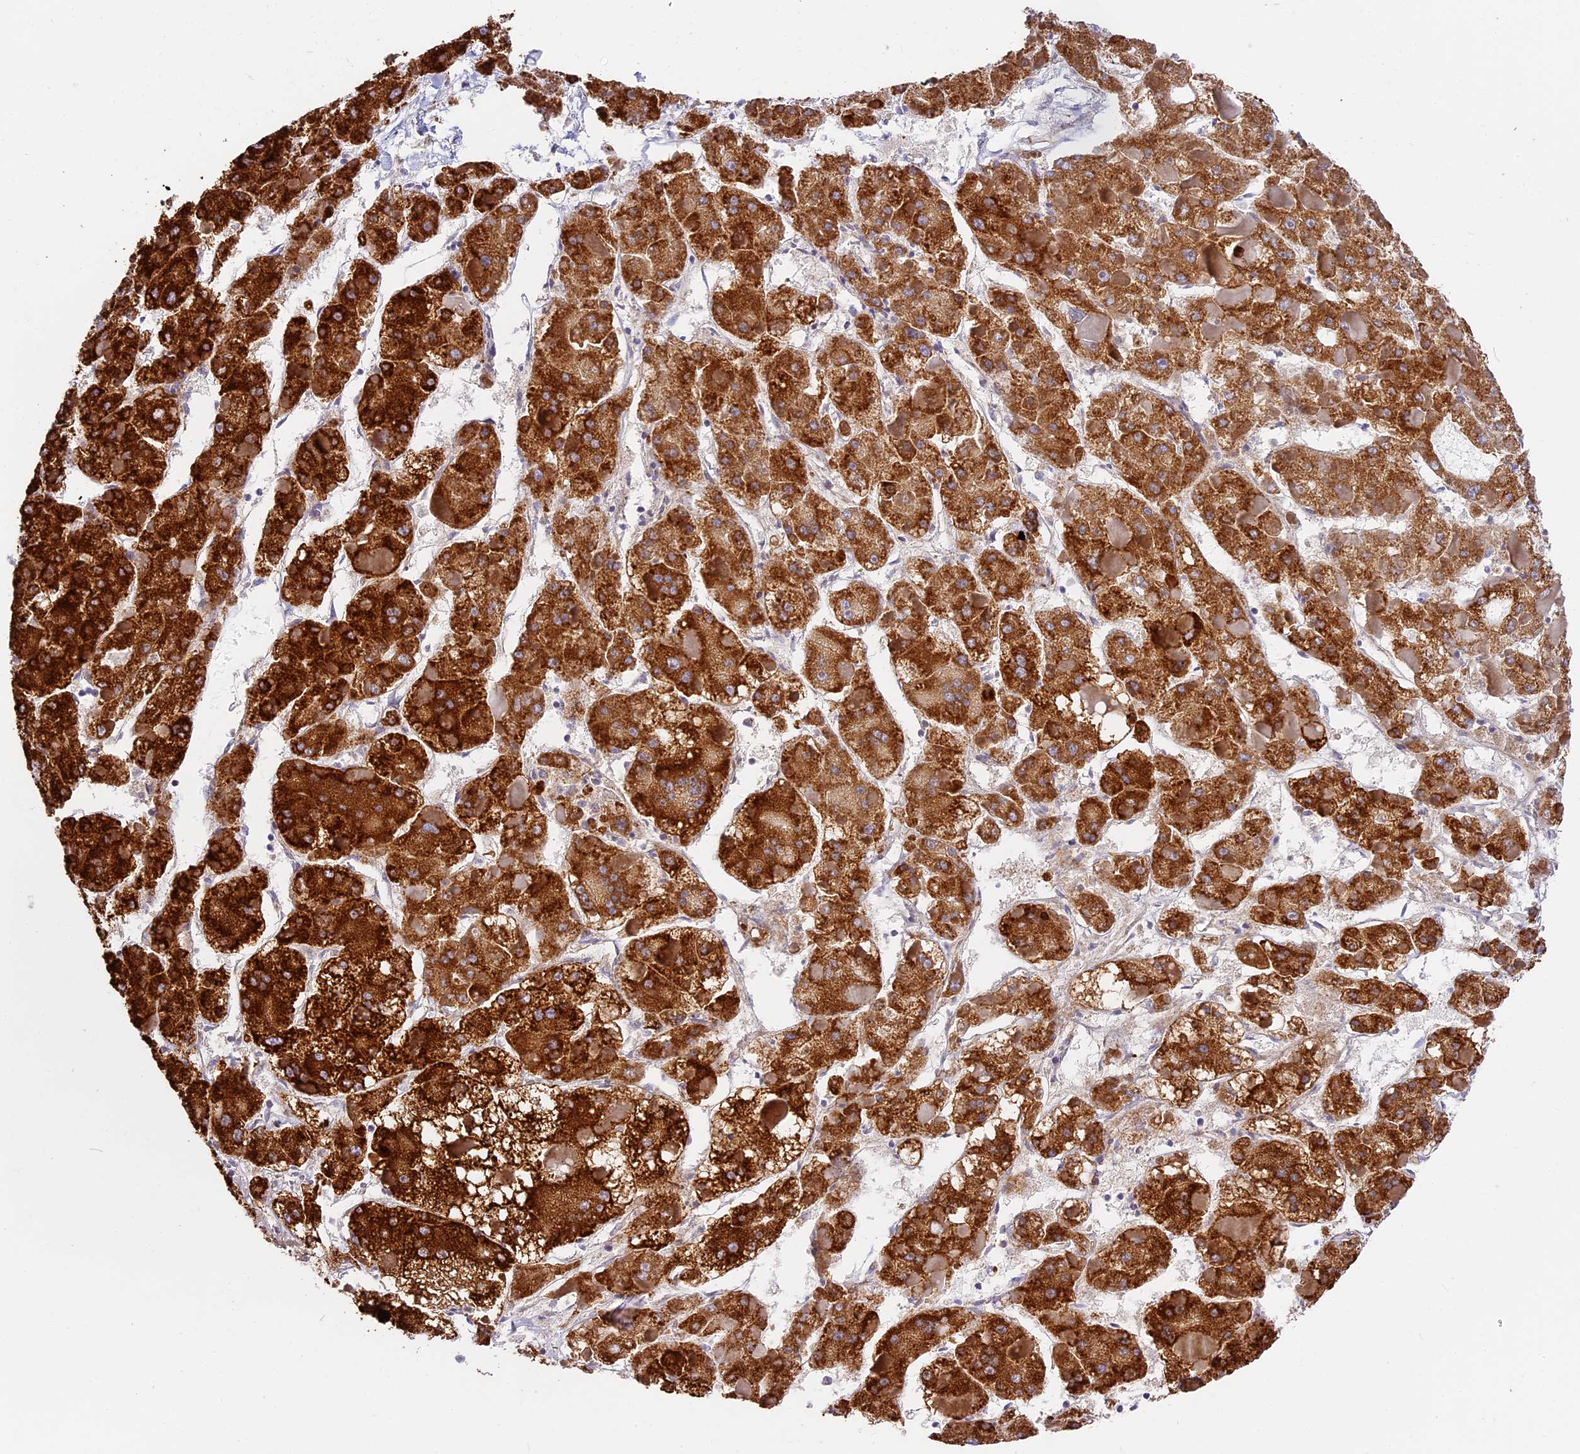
{"staining": {"intensity": "strong", "quantity": ">75%", "location": "cytoplasmic/membranous"}, "tissue": "liver cancer", "cell_type": "Tumor cells", "image_type": "cancer", "snomed": [{"axis": "morphology", "description": "Carcinoma, Hepatocellular, NOS"}, {"axis": "topography", "description": "Liver"}], "caption": "Hepatocellular carcinoma (liver) tissue shows strong cytoplasmic/membranous expression in about >75% of tumor cells, visualized by immunohistochemistry.", "gene": "MRAS", "patient": {"sex": "female", "age": 73}}